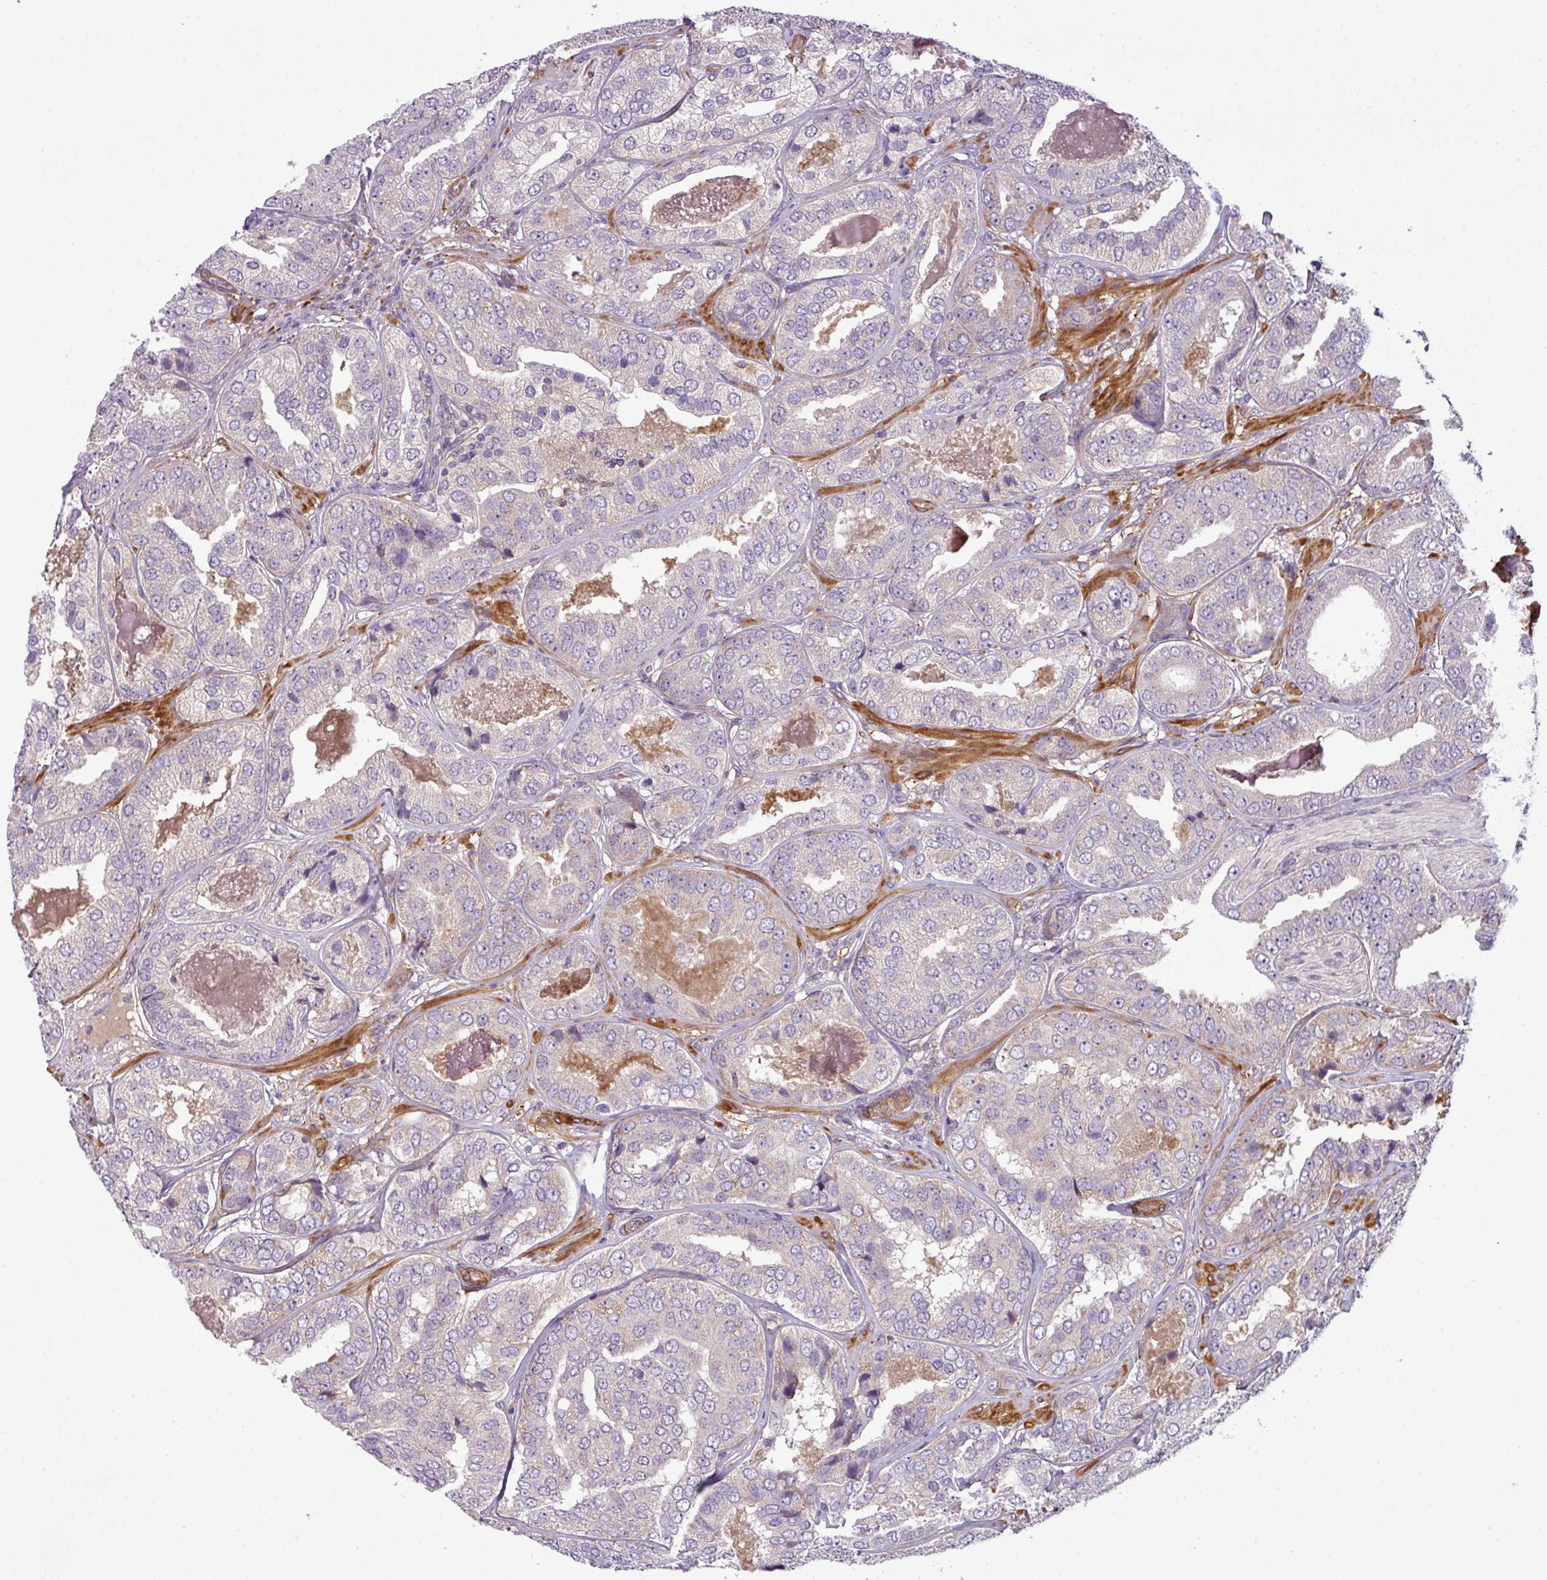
{"staining": {"intensity": "negative", "quantity": "none", "location": "none"}, "tissue": "prostate cancer", "cell_type": "Tumor cells", "image_type": "cancer", "snomed": [{"axis": "morphology", "description": "Adenocarcinoma, High grade"}, {"axis": "topography", "description": "Prostate"}], "caption": "Immunohistochemical staining of prostate high-grade adenocarcinoma reveals no significant positivity in tumor cells.", "gene": "ZNF35", "patient": {"sex": "male", "age": 63}}